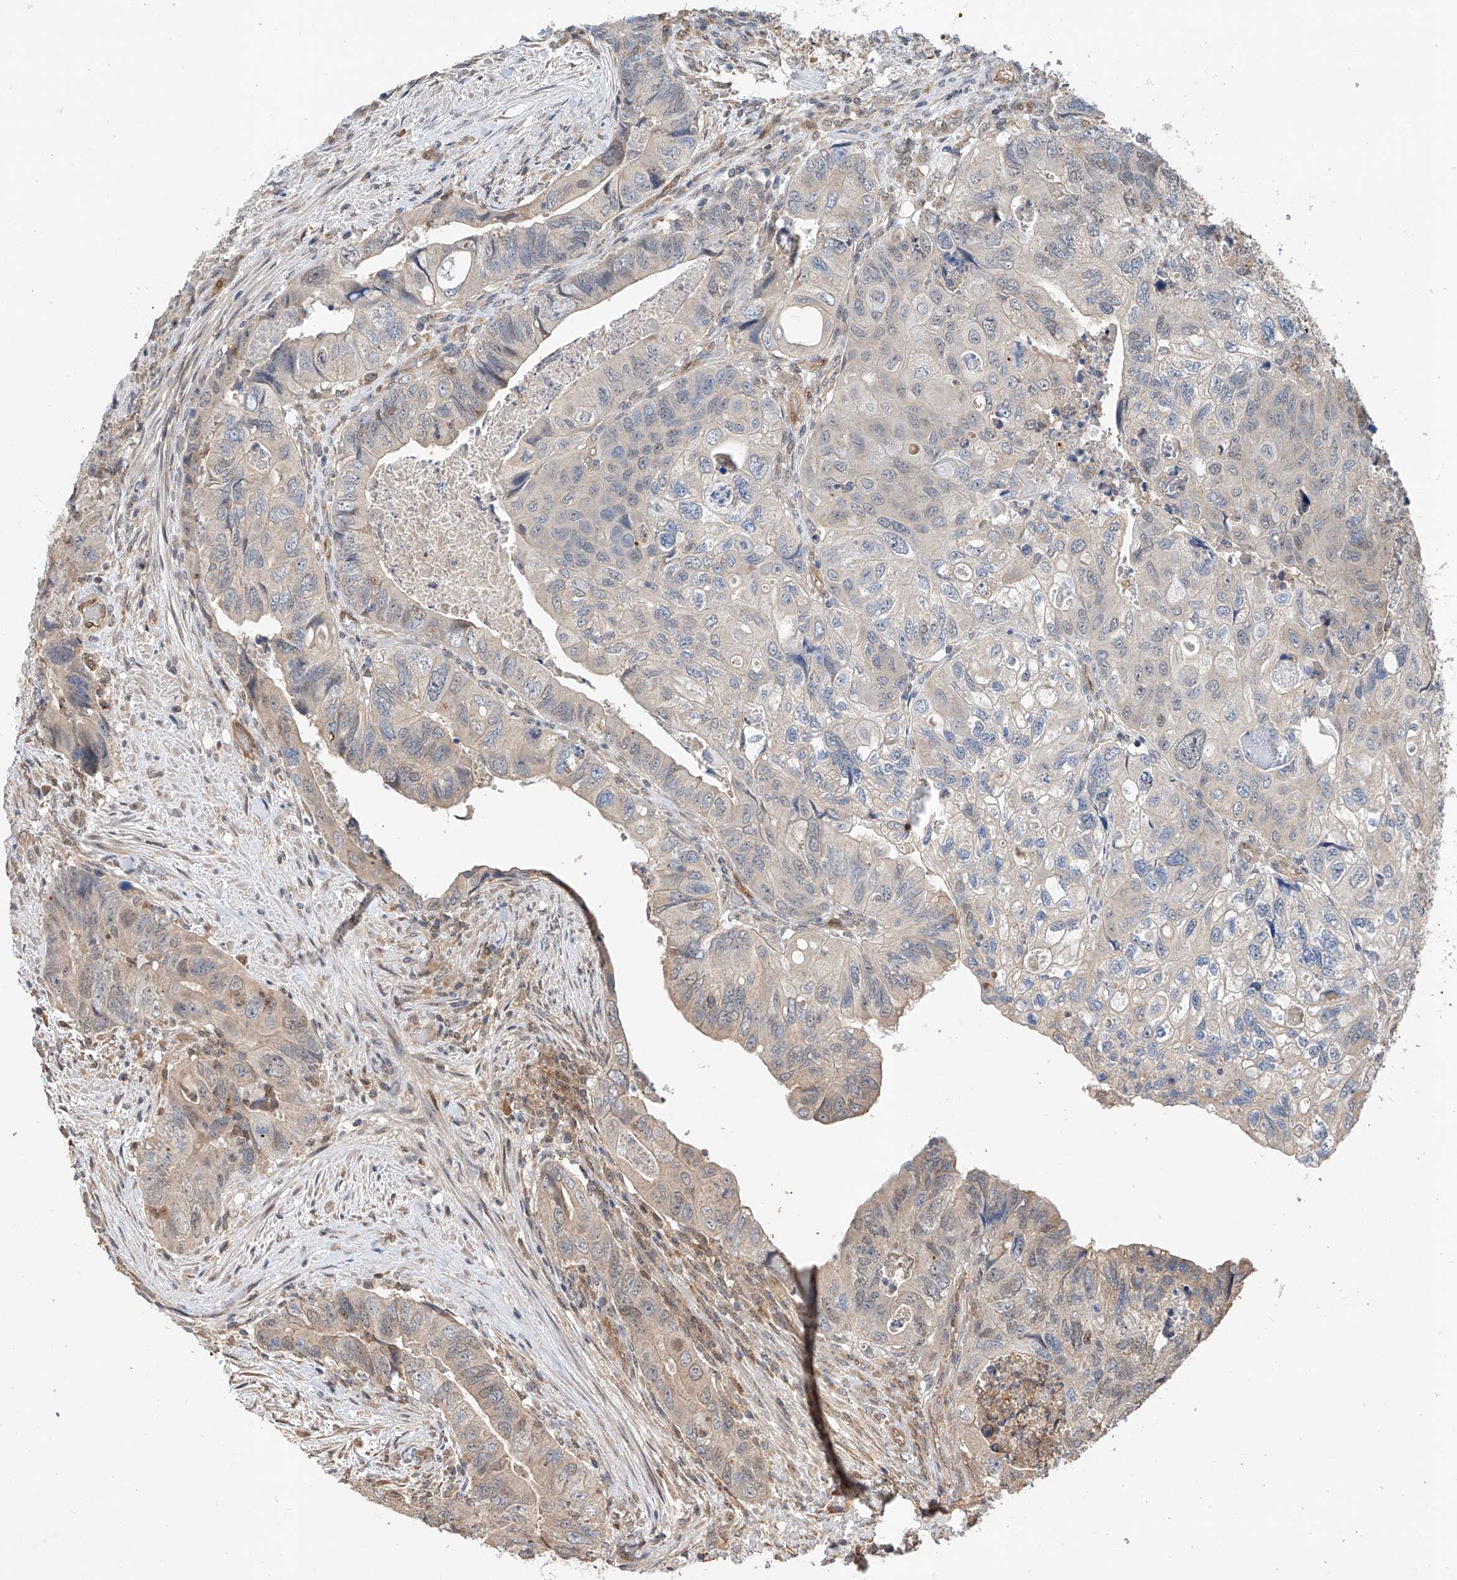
{"staining": {"intensity": "negative", "quantity": "none", "location": "none"}, "tissue": "colorectal cancer", "cell_type": "Tumor cells", "image_type": "cancer", "snomed": [{"axis": "morphology", "description": "Adenocarcinoma, NOS"}, {"axis": "topography", "description": "Rectum"}], "caption": "Immunohistochemical staining of colorectal adenocarcinoma demonstrates no significant expression in tumor cells.", "gene": "RILPL2", "patient": {"sex": "male", "age": 63}}